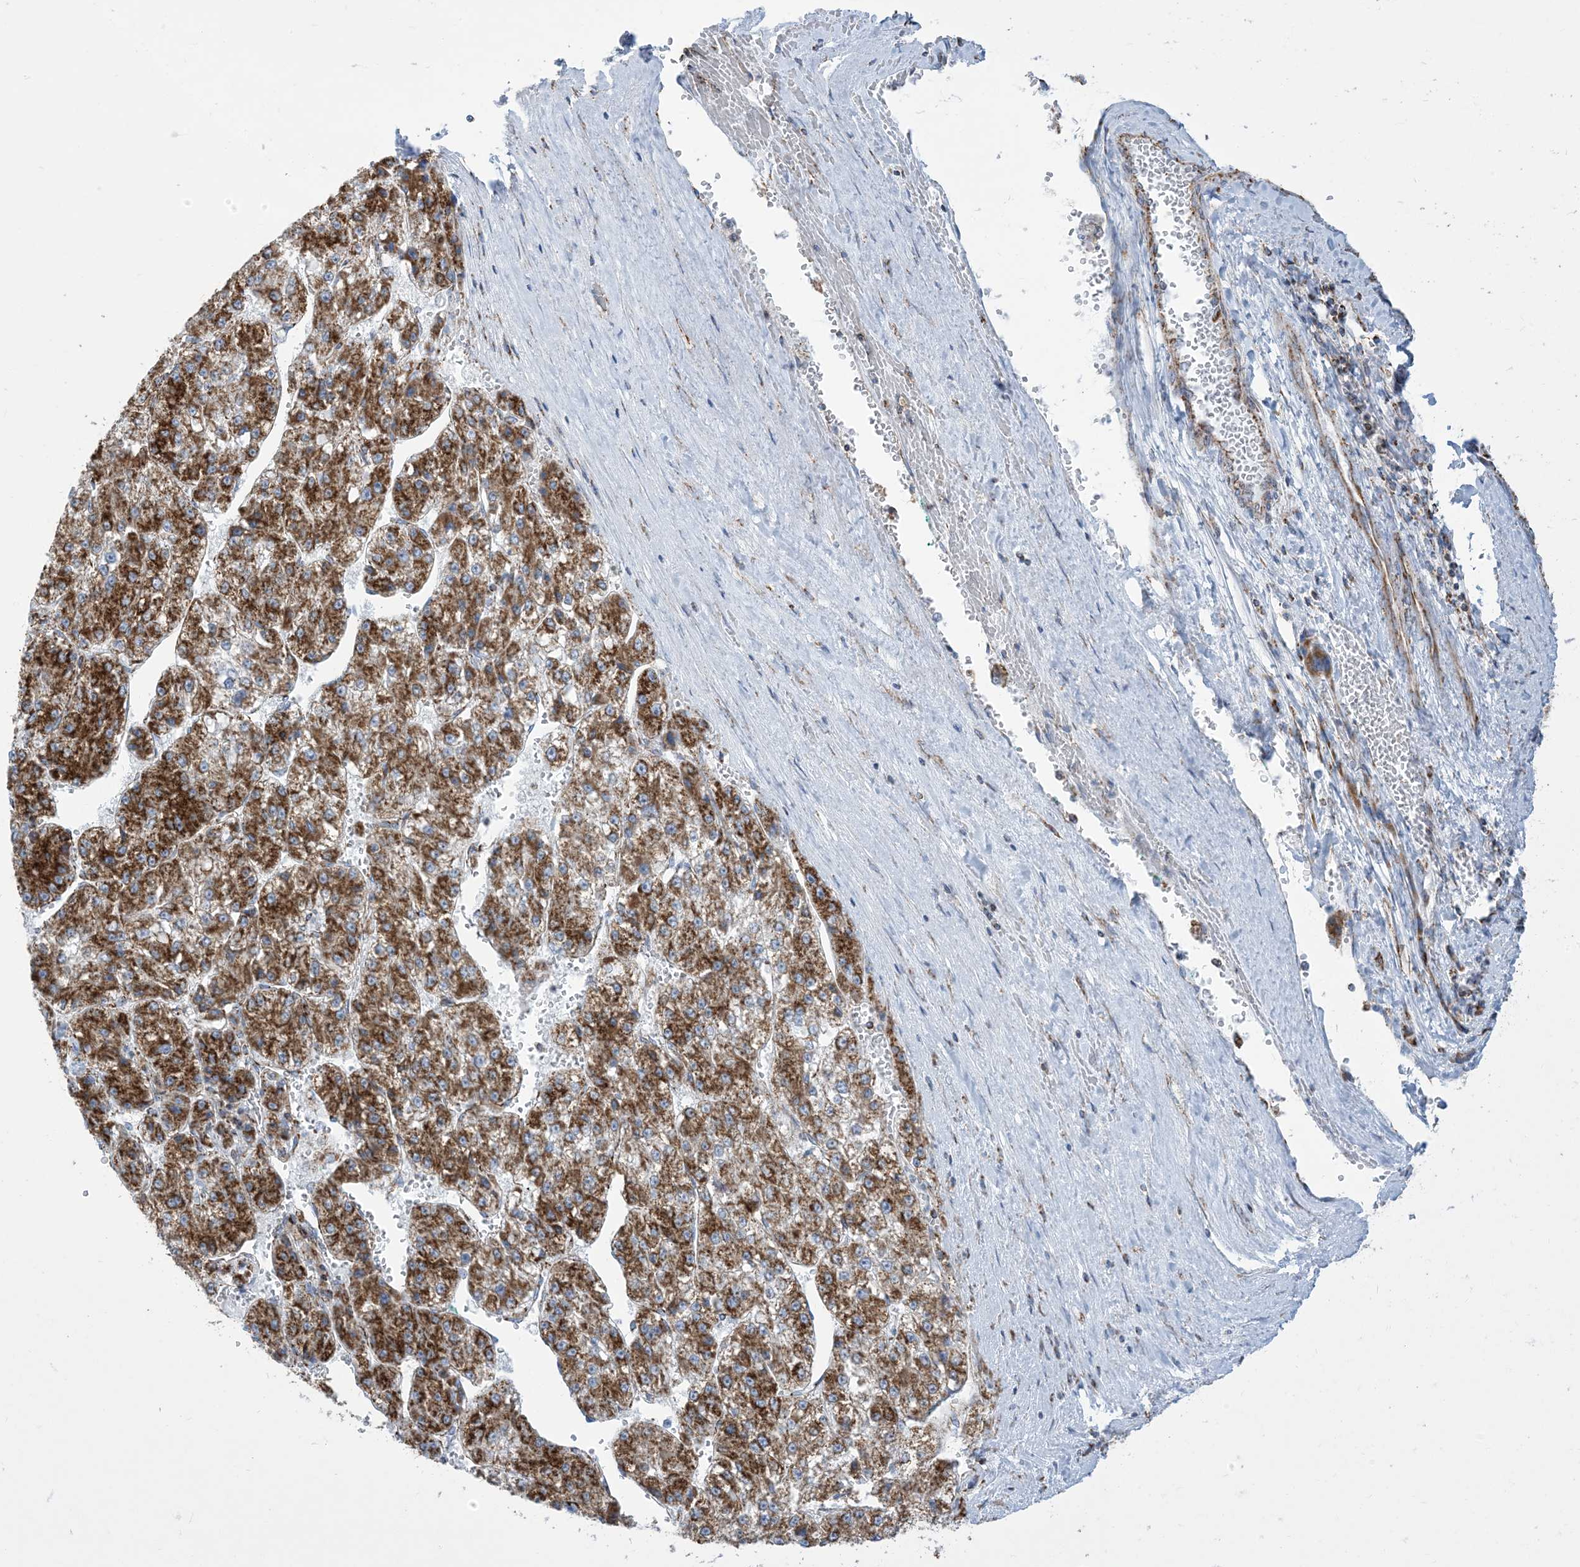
{"staining": {"intensity": "strong", "quantity": ">75%", "location": "cytoplasmic/membranous"}, "tissue": "liver cancer", "cell_type": "Tumor cells", "image_type": "cancer", "snomed": [{"axis": "morphology", "description": "Carcinoma, Hepatocellular, NOS"}, {"axis": "topography", "description": "Liver"}], "caption": "Brown immunohistochemical staining in liver cancer exhibits strong cytoplasmic/membranous positivity in approximately >75% of tumor cells.", "gene": "SAMM50", "patient": {"sex": "female", "age": 73}}